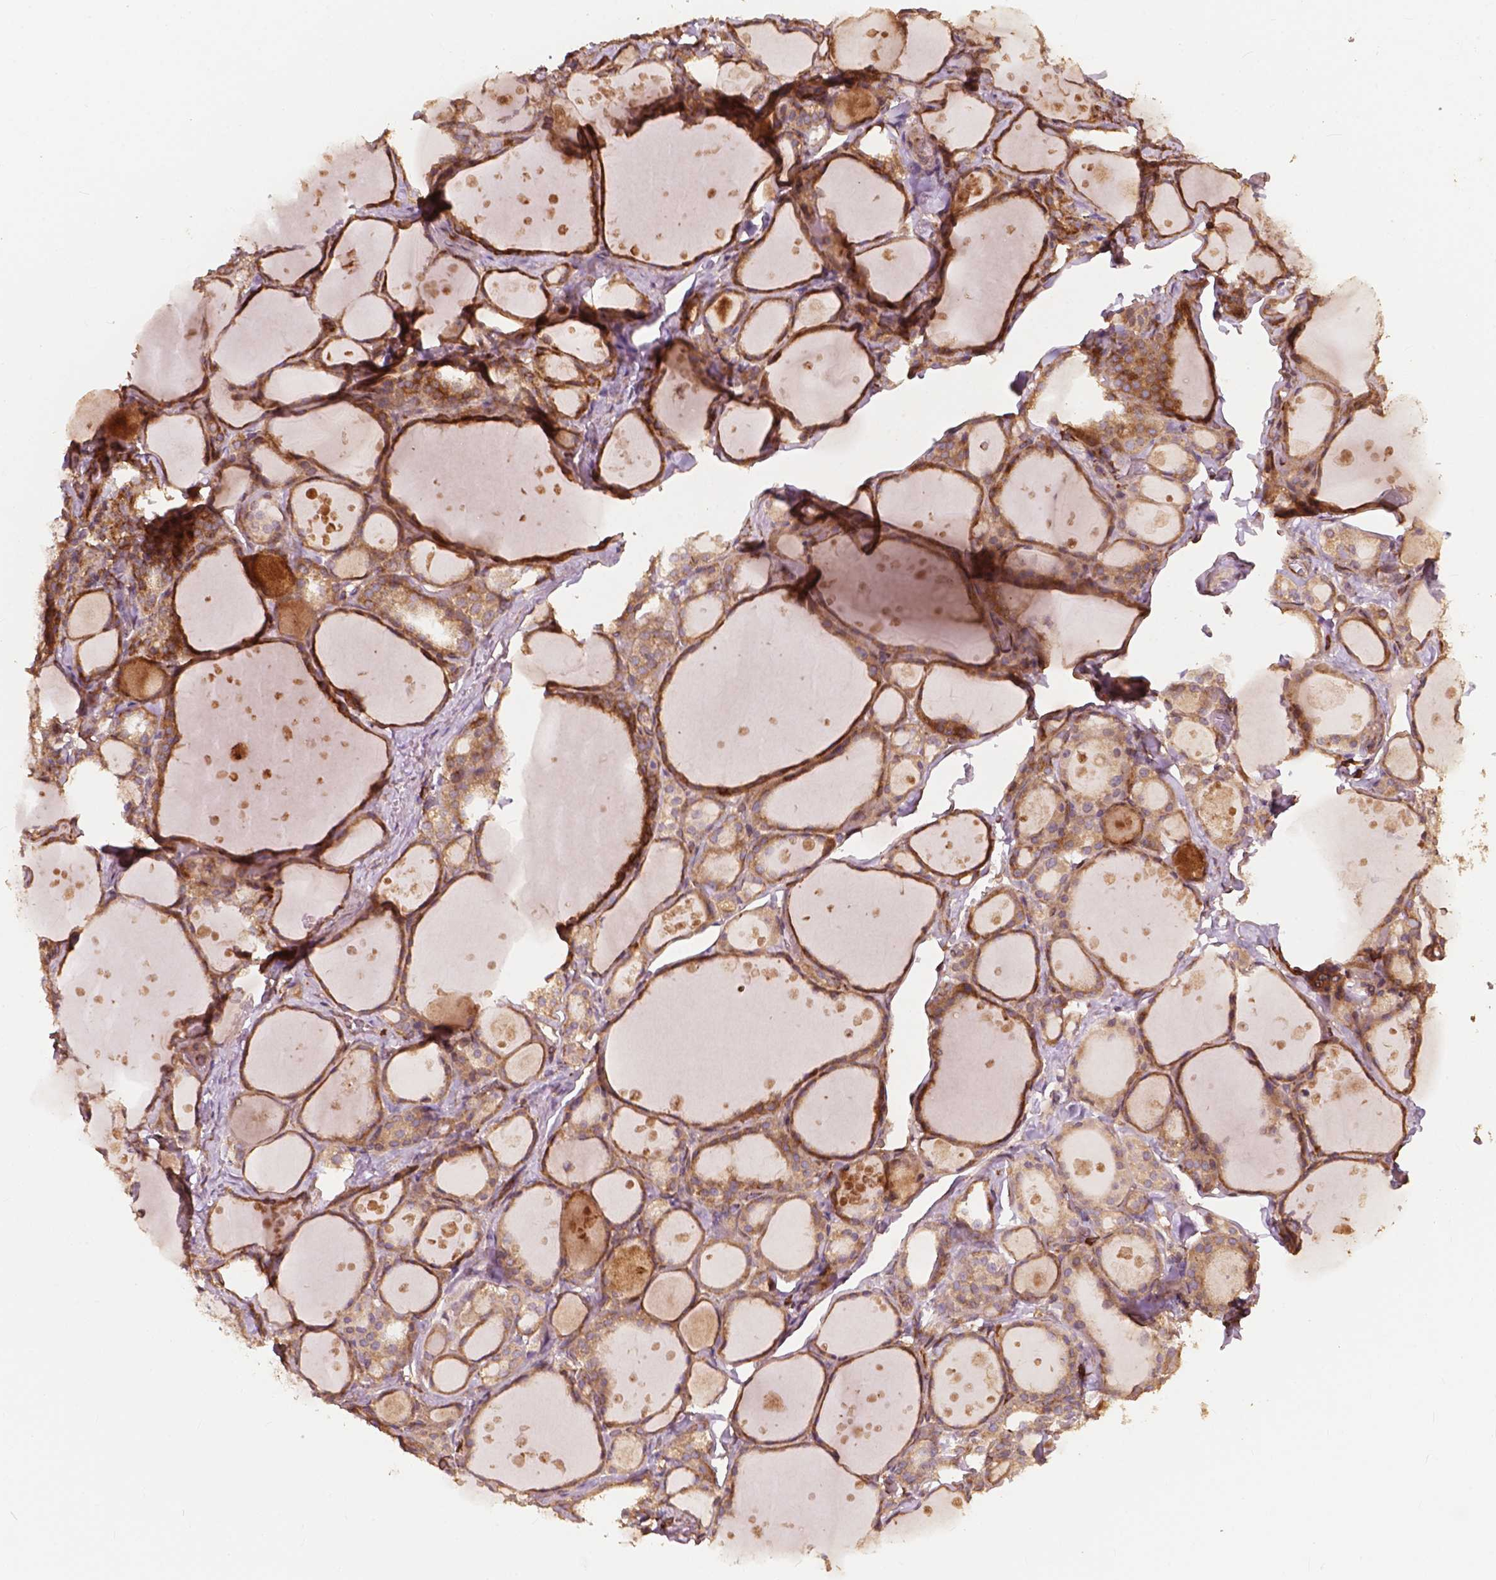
{"staining": {"intensity": "strong", "quantity": ">75%", "location": "cytoplasmic/membranous"}, "tissue": "thyroid gland", "cell_type": "Glandular cells", "image_type": "normal", "snomed": [{"axis": "morphology", "description": "Normal tissue, NOS"}, {"axis": "topography", "description": "Thyroid gland"}], "caption": "Immunohistochemistry (DAB (3,3'-diaminobenzidine)) staining of benign thyroid gland displays strong cytoplasmic/membranous protein positivity in about >75% of glandular cells.", "gene": "G3BP1", "patient": {"sex": "male", "age": 68}}